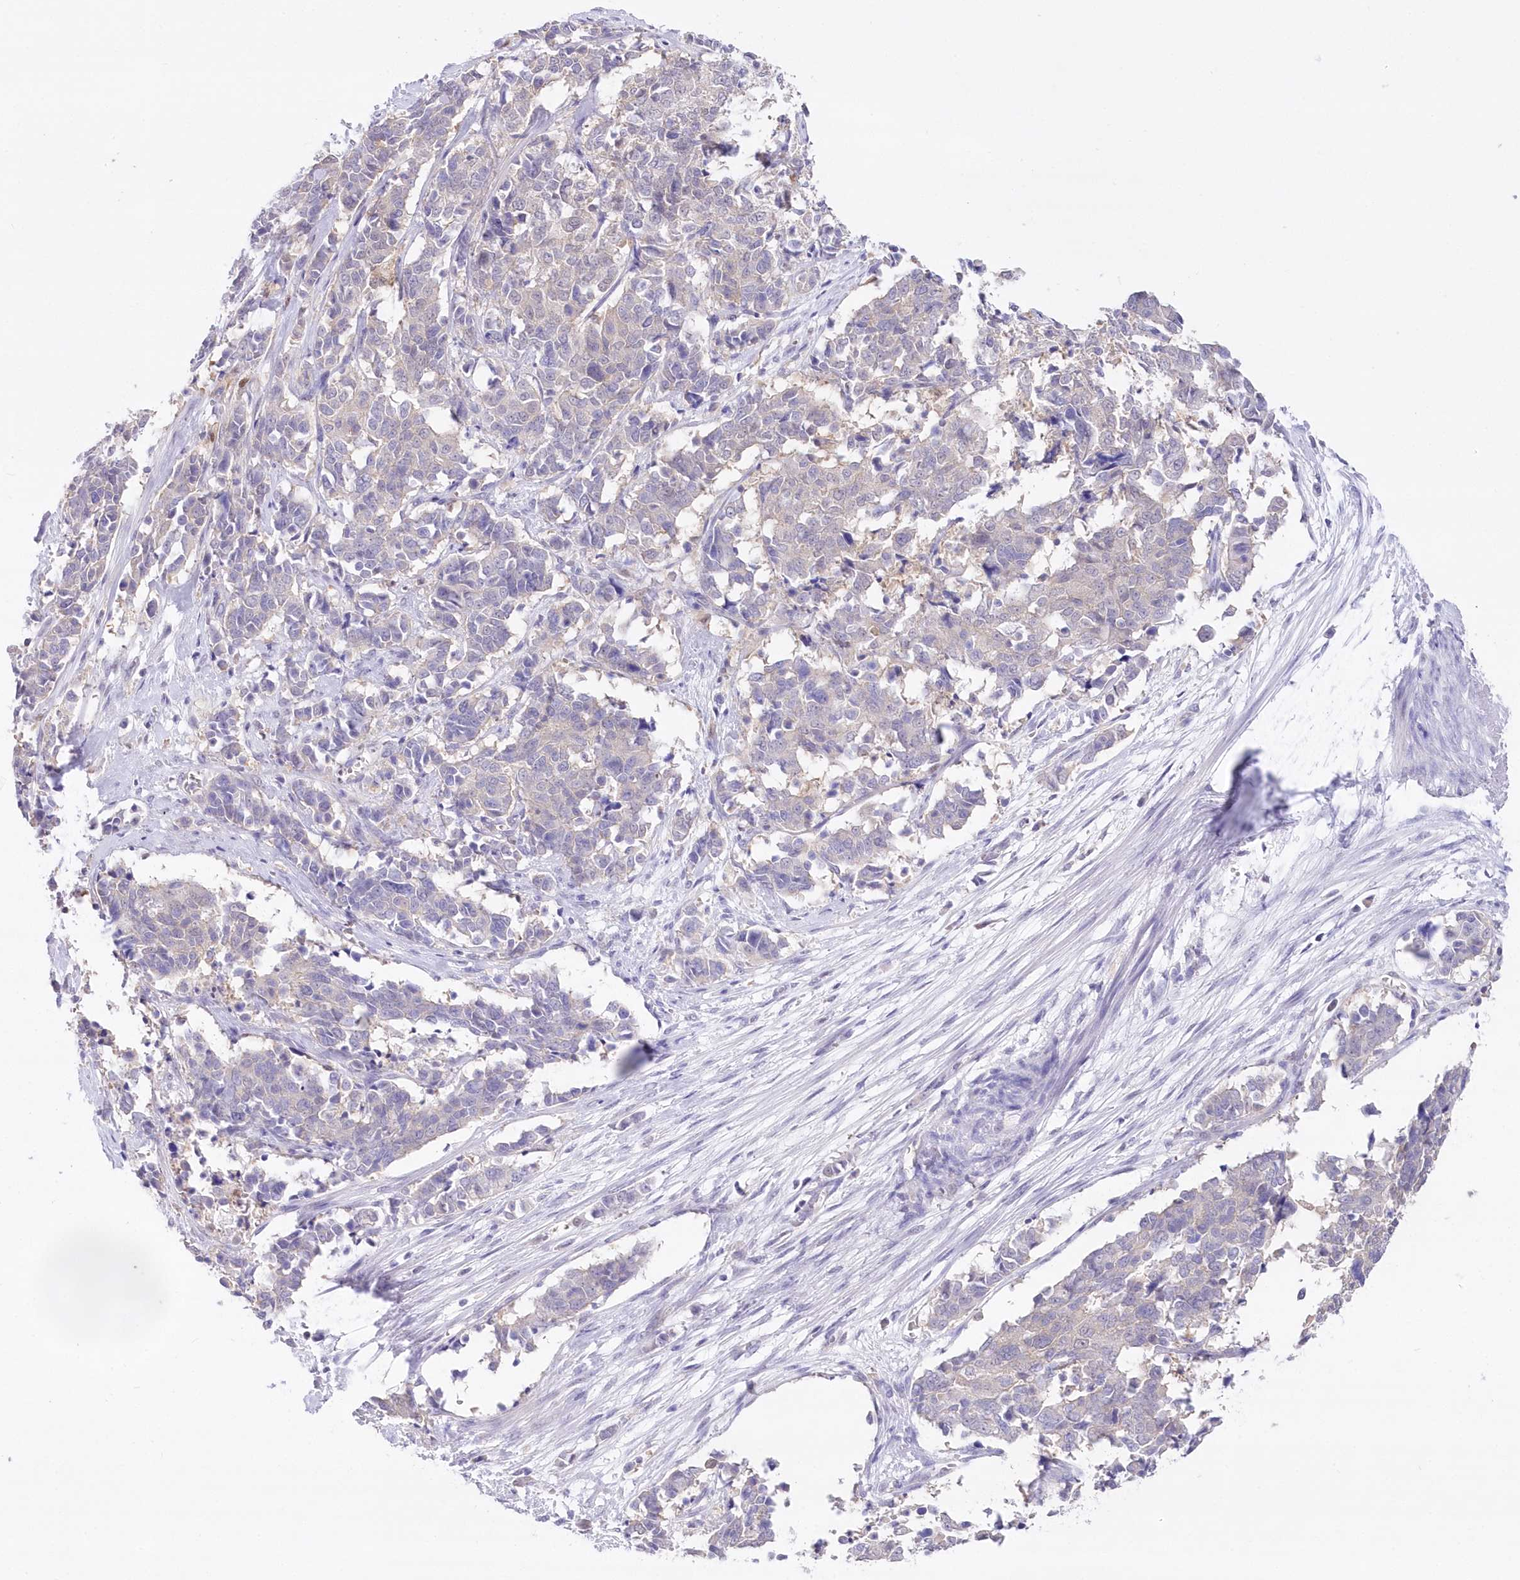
{"staining": {"intensity": "negative", "quantity": "none", "location": "none"}, "tissue": "cervical cancer", "cell_type": "Tumor cells", "image_type": "cancer", "snomed": [{"axis": "morphology", "description": "Normal tissue, NOS"}, {"axis": "morphology", "description": "Squamous cell carcinoma, NOS"}, {"axis": "topography", "description": "Cervix"}], "caption": "Tumor cells are negative for brown protein staining in cervical squamous cell carcinoma.", "gene": "UBA6", "patient": {"sex": "female", "age": 35}}